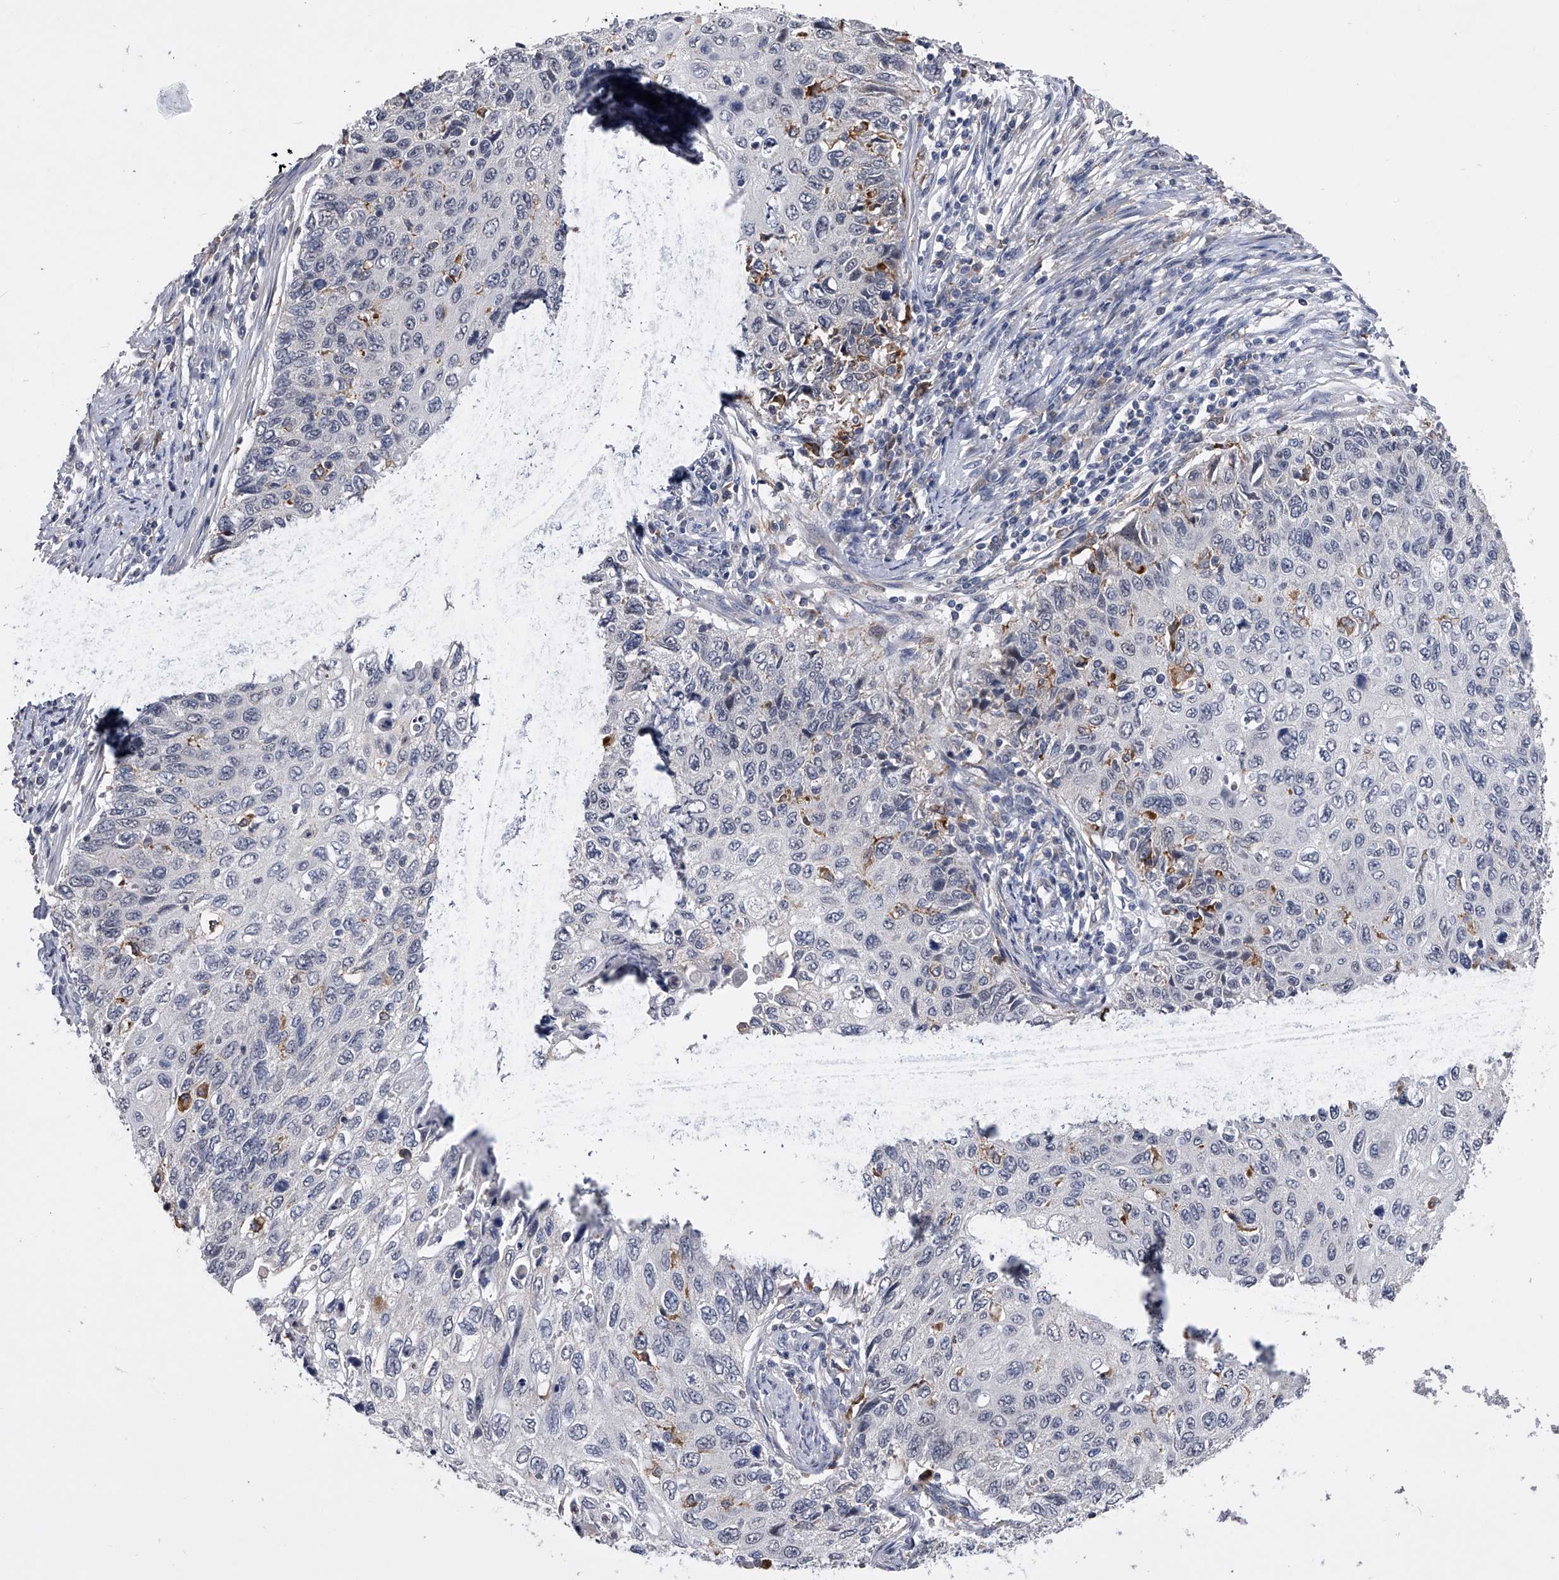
{"staining": {"intensity": "negative", "quantity": "none", "location": "none"}, "tissue": "cervical cancer", "cell_type": "Tumor cells", "image_type": "cancer", "snomed": [{"axis": "morphology", "description": "Squamous cell carcinoma, NOS"}, {"axis": "topography", "description": "Cervix"}], "caption": "Immunohistochemistry (IHC) image of cervical cancer stained for a protein (brown), which displays no positivity in tumor cells.", "gene": "MAP4K3", "patient": {"sex": "female", "age": 70}}